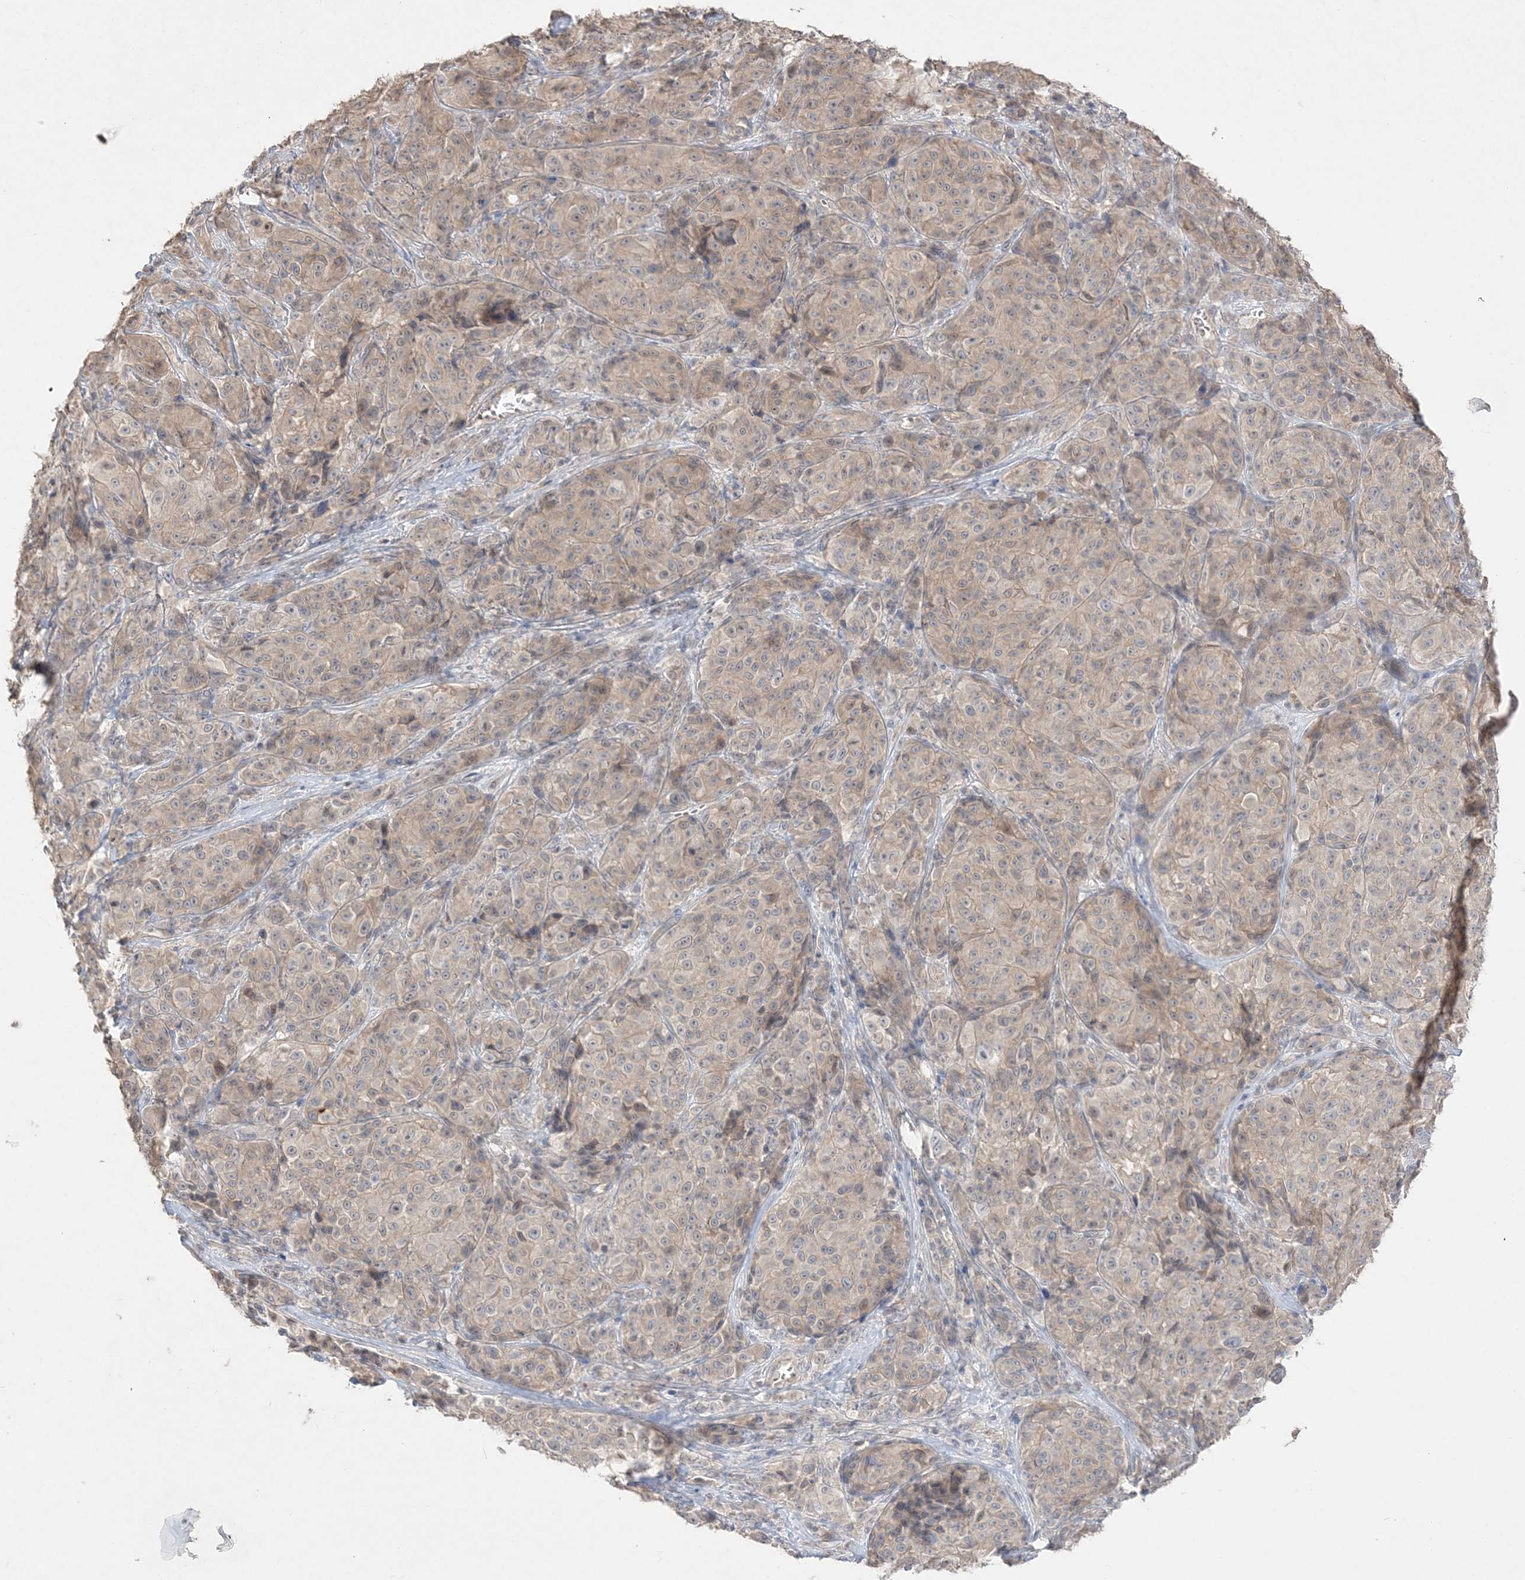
{"staining": {"intensity": "weak", "quantity": "<25%", "location": "cytoplasmic/membranous"}, "tissue": "melanoma", "cell_type": "Tumor cells", "image_type": "cancer", "snomed": [{"axis": "morphology", "description": "Malignant melanoma, NOS"}, {"axis": "topography", "description": "Skin"}], "caption": "Tumor cells show no significant protein expression in malignant melanoma.", "gene": "SH3BP4", "patient": {"sex": "male", "age": 73}}